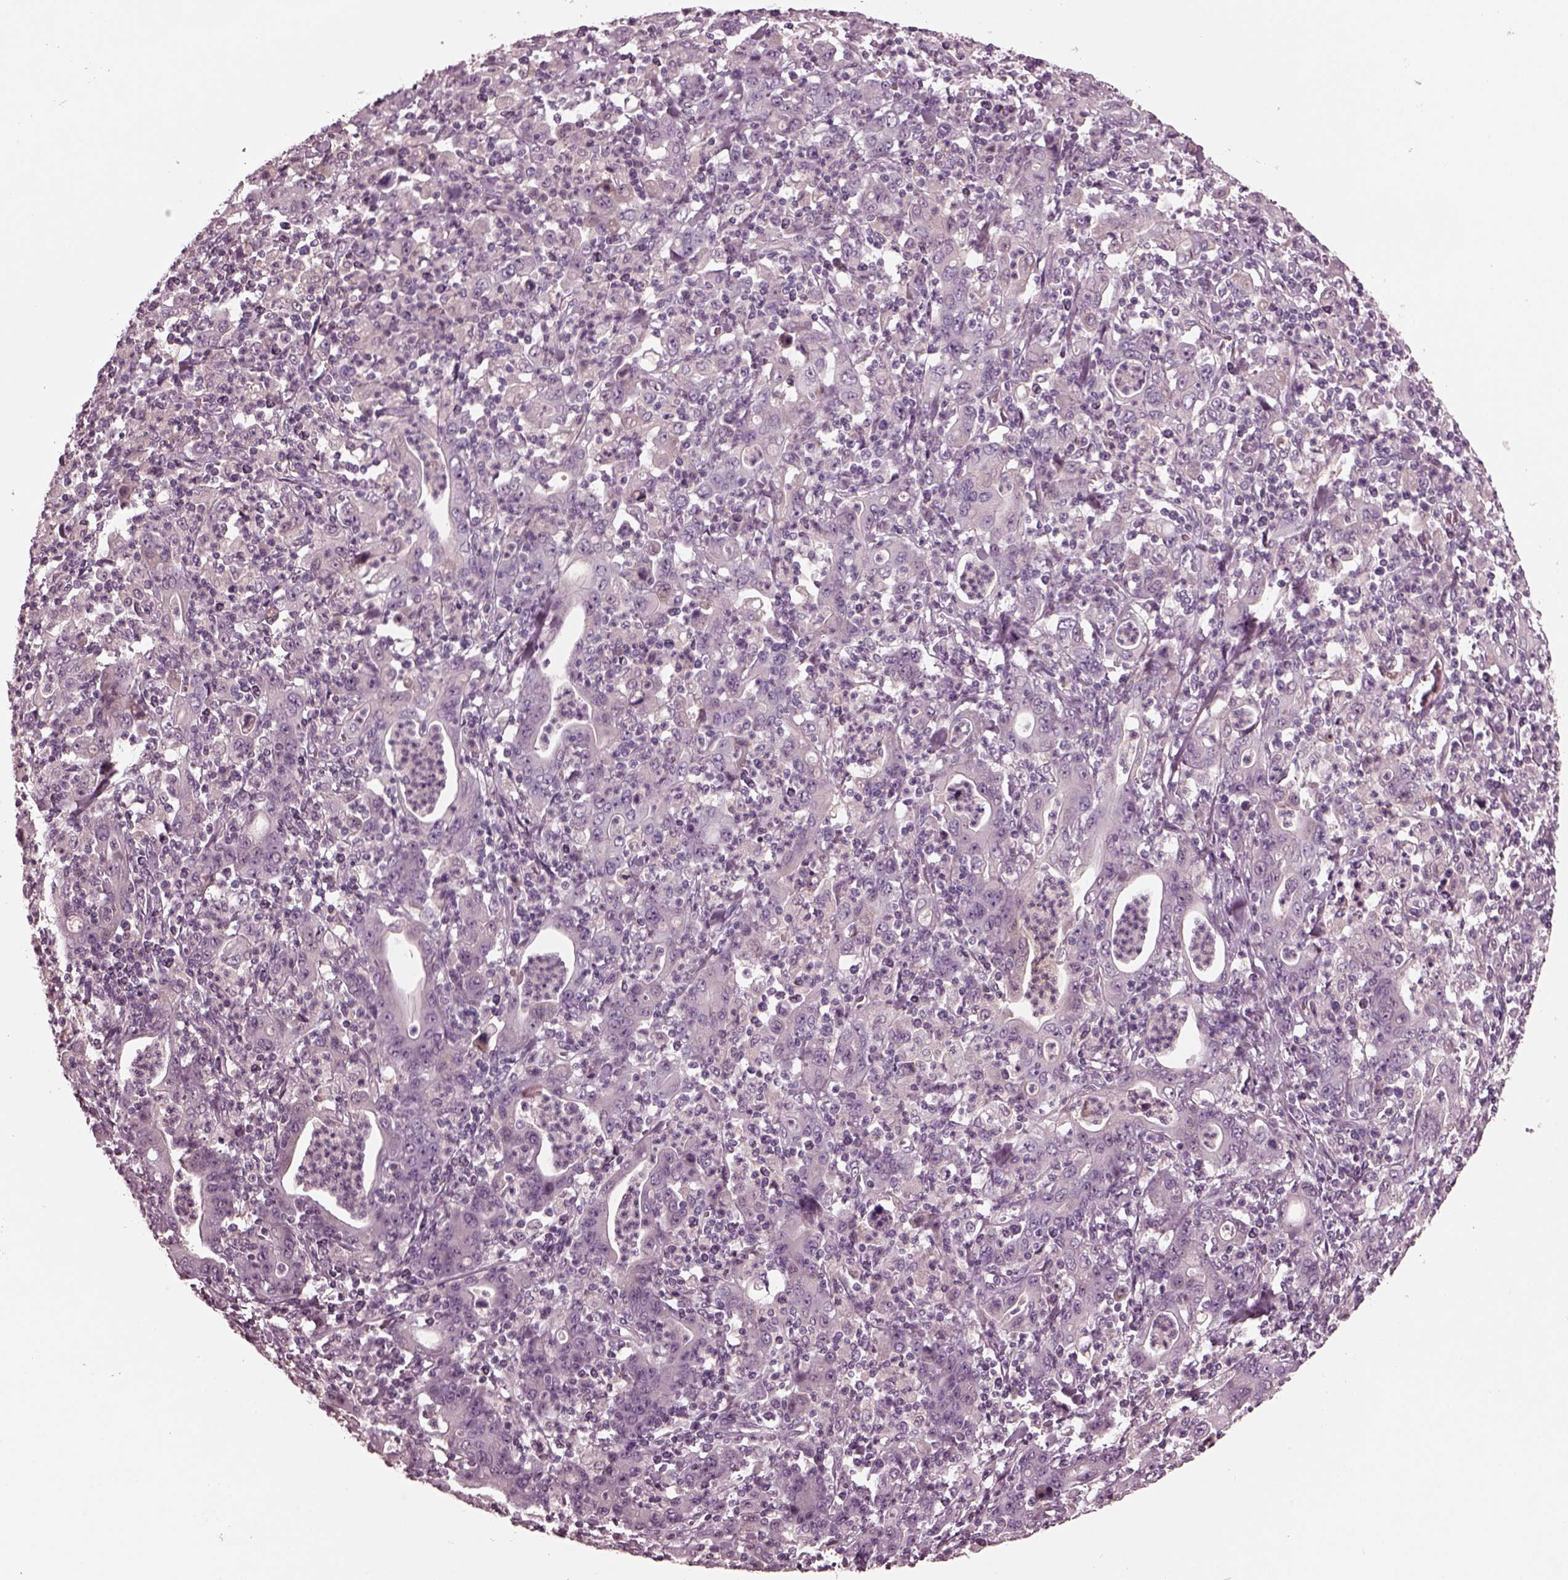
{"staining": {"intensity": "negative", "quantity": "none", "location": "none"}, "tissue": "stomach cancer", "cell_type": "Tumor cells", "image_type": "cancer", "snomed": [{"axis": "morphology", "description": "Adenocarcinoma, NOS"}, {"axis": "topography", "description": "Stomach, upper"}], "caption": "This is a micrograph of IHC staining of stomach adenocarcinoma, which shows no expression in tumor cells.", "gene": "PORCN", "patient": {"sex": "male", "age": 69}}